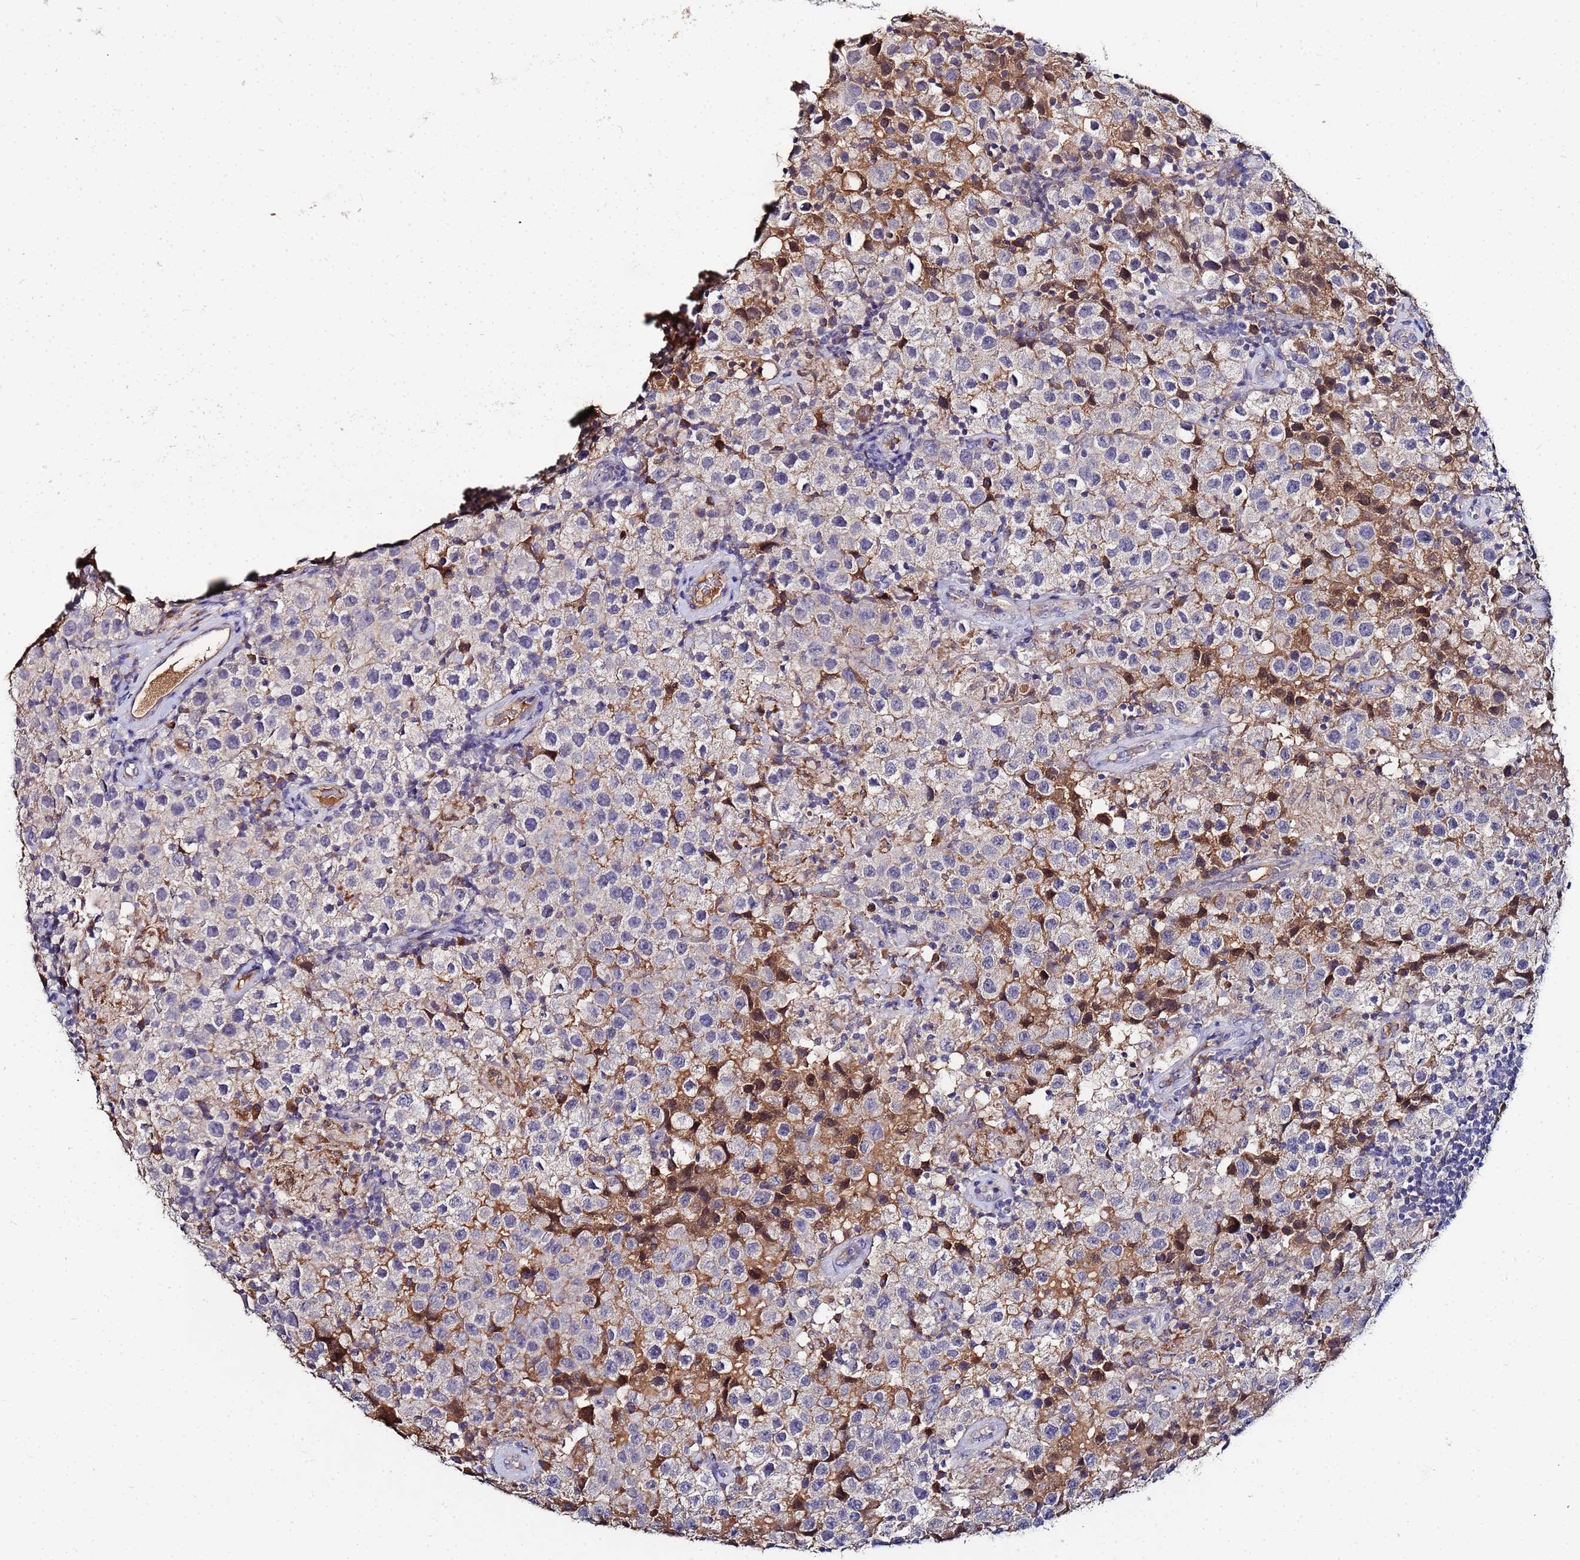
{"staining": {"intensity": "negative", "quantity": "none", "location": "none"}, "tissue": "testis cancer", "cell_type": "Tumor cells", "image_type": "cancer", "snomed": [{"axis": "morphology", "description": "Seminoma, NOS"}, {"axis": "morphology", "description": "Carcinoma, Embryonal, NOS"}, {"axis": "topography", "description": "Testis"}], "caption": "An image of human seminoma (testis) is negative for staining in tumor cells.", "gene": "TCP10L", "patient": {"sex": "male", "age": 41}}